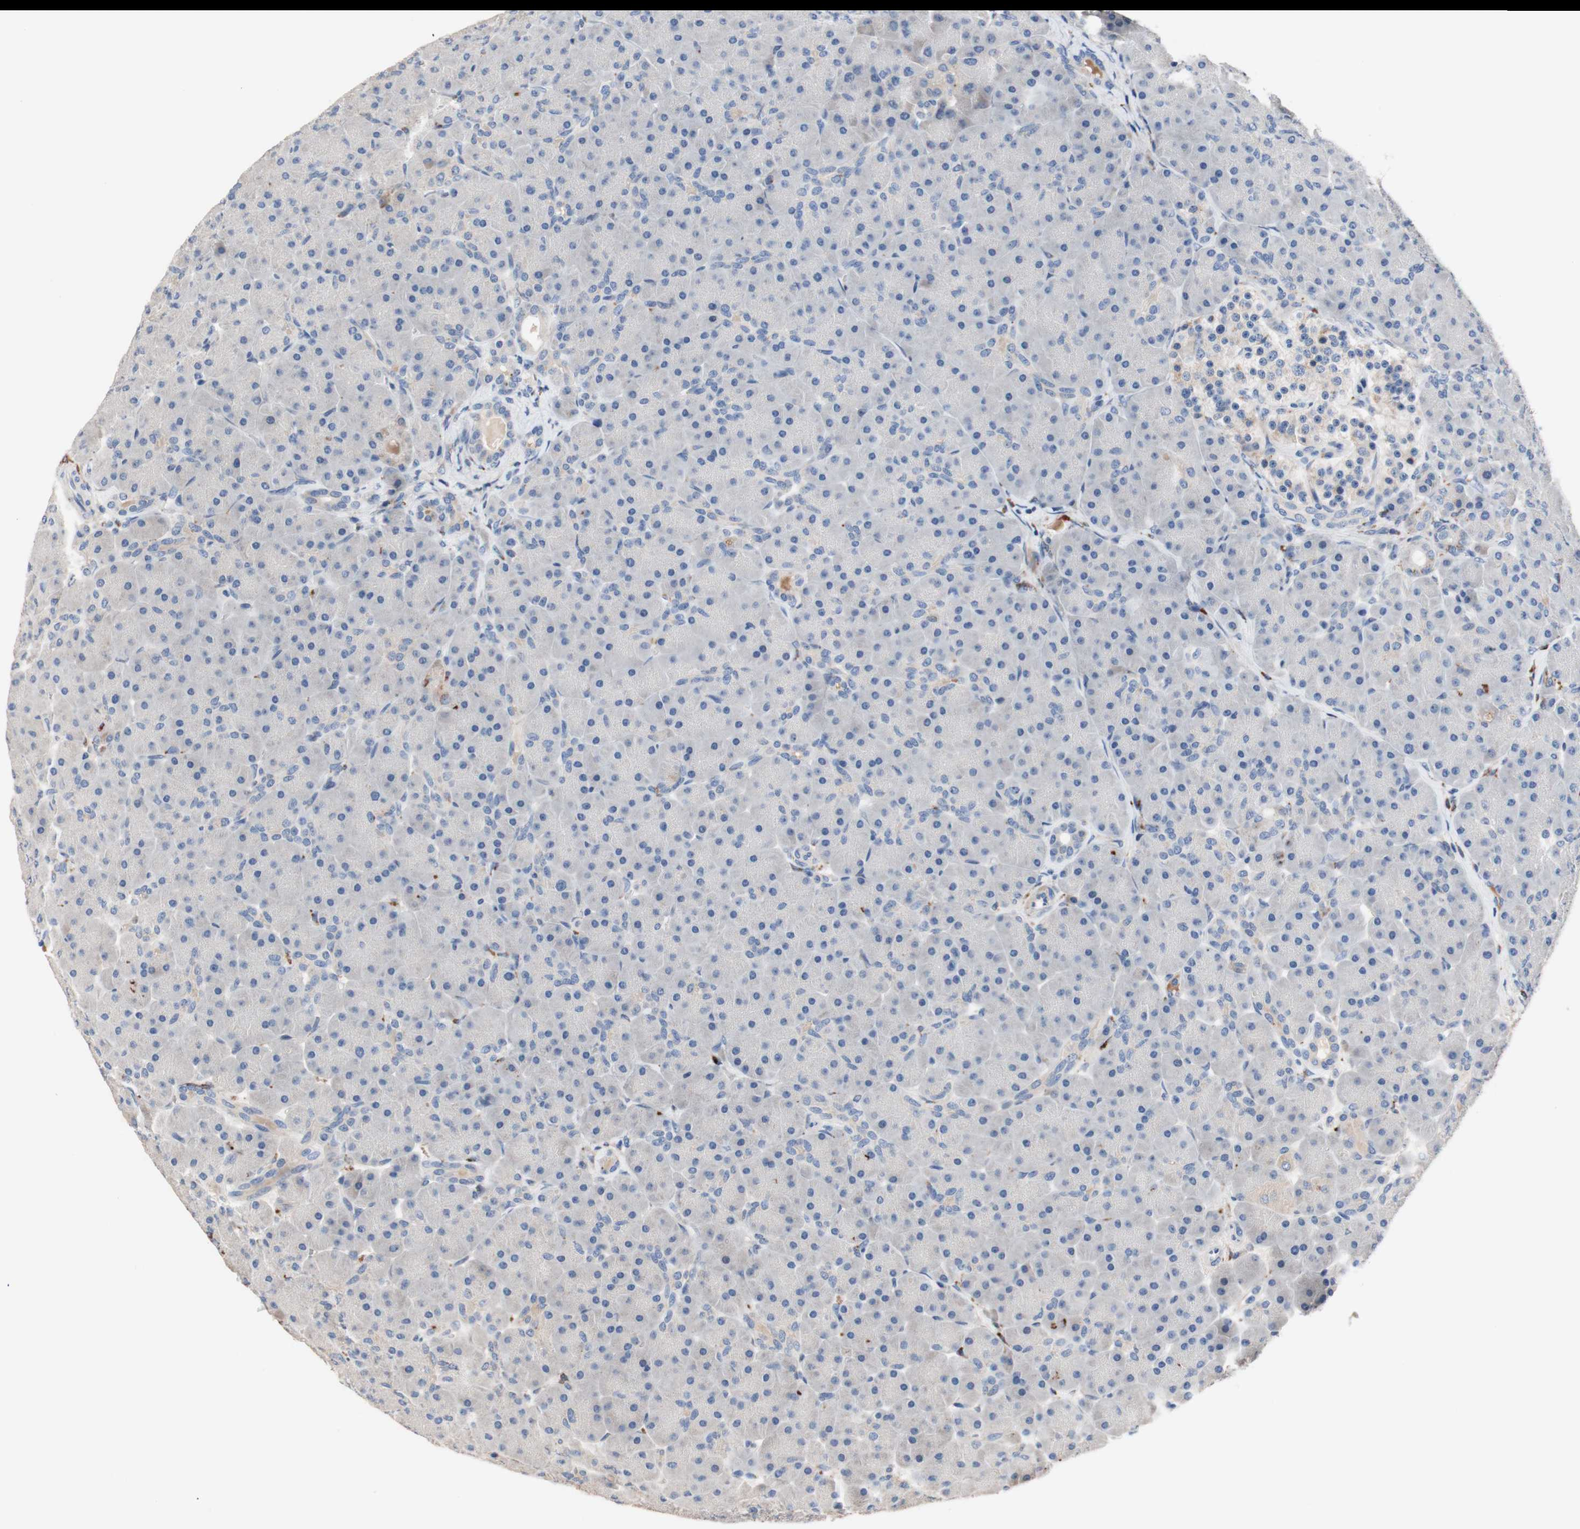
{"staining": {"intensity": "negative", "quantity": "none", "location": "none"}, "tissue": "pancreas", "cell_type": "Exocrine glandular cells", "image_type": "normal", "snomed": [{"axis": "morphology", "description": "Normal tissue, NOS"}, {"axis": "topography", "description": "Pancreas"}], "caption": "An IHC photomicrograph of normal pancreas is shown. There is no staining in exocrine glandular cells of pancreas.", "gene": "CDON", "patient": {"sex": "male", "age": 66}}